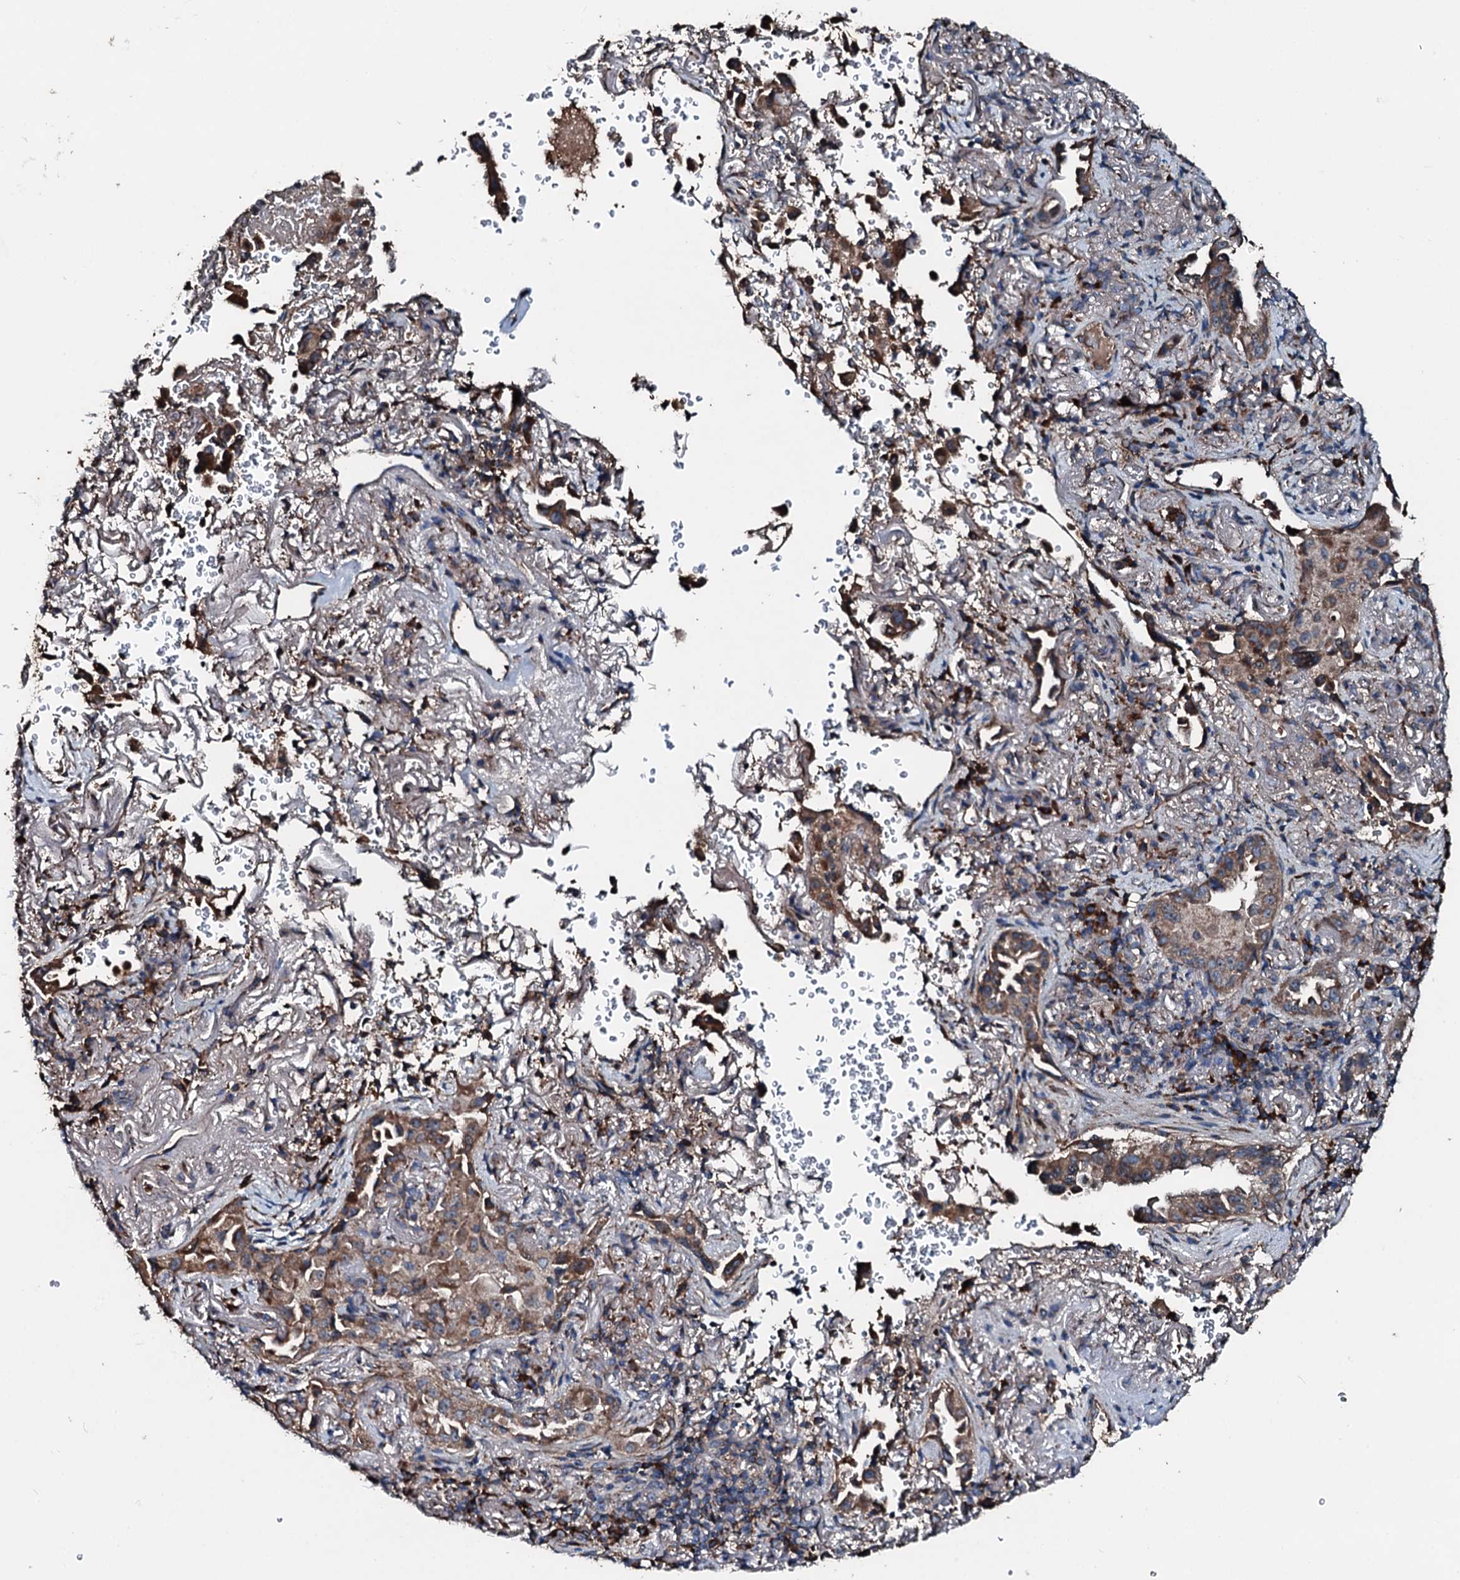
{"staining": {"intensity": "moderate", "quantity": ">75%", "location": "cytoplasmic/membranous"}, "tissue": "lung cancer", "cell_type": "Tumor cells", "image_type": "cancer", "snomed": [{"axis": "morphology", "description": "Adenocarcinoma, NOS"}, {"axis": "topography", "description": "Lung"}], "caption": "Immunohistochemical staining of lung adenocarcinoma demonstrates medium levels of moderate cytoplasmic/membranous protein expression in approximately >75% of tumor cells.", "gene": "ACSS3", "patient": {"sex": "female", "age": 69}}